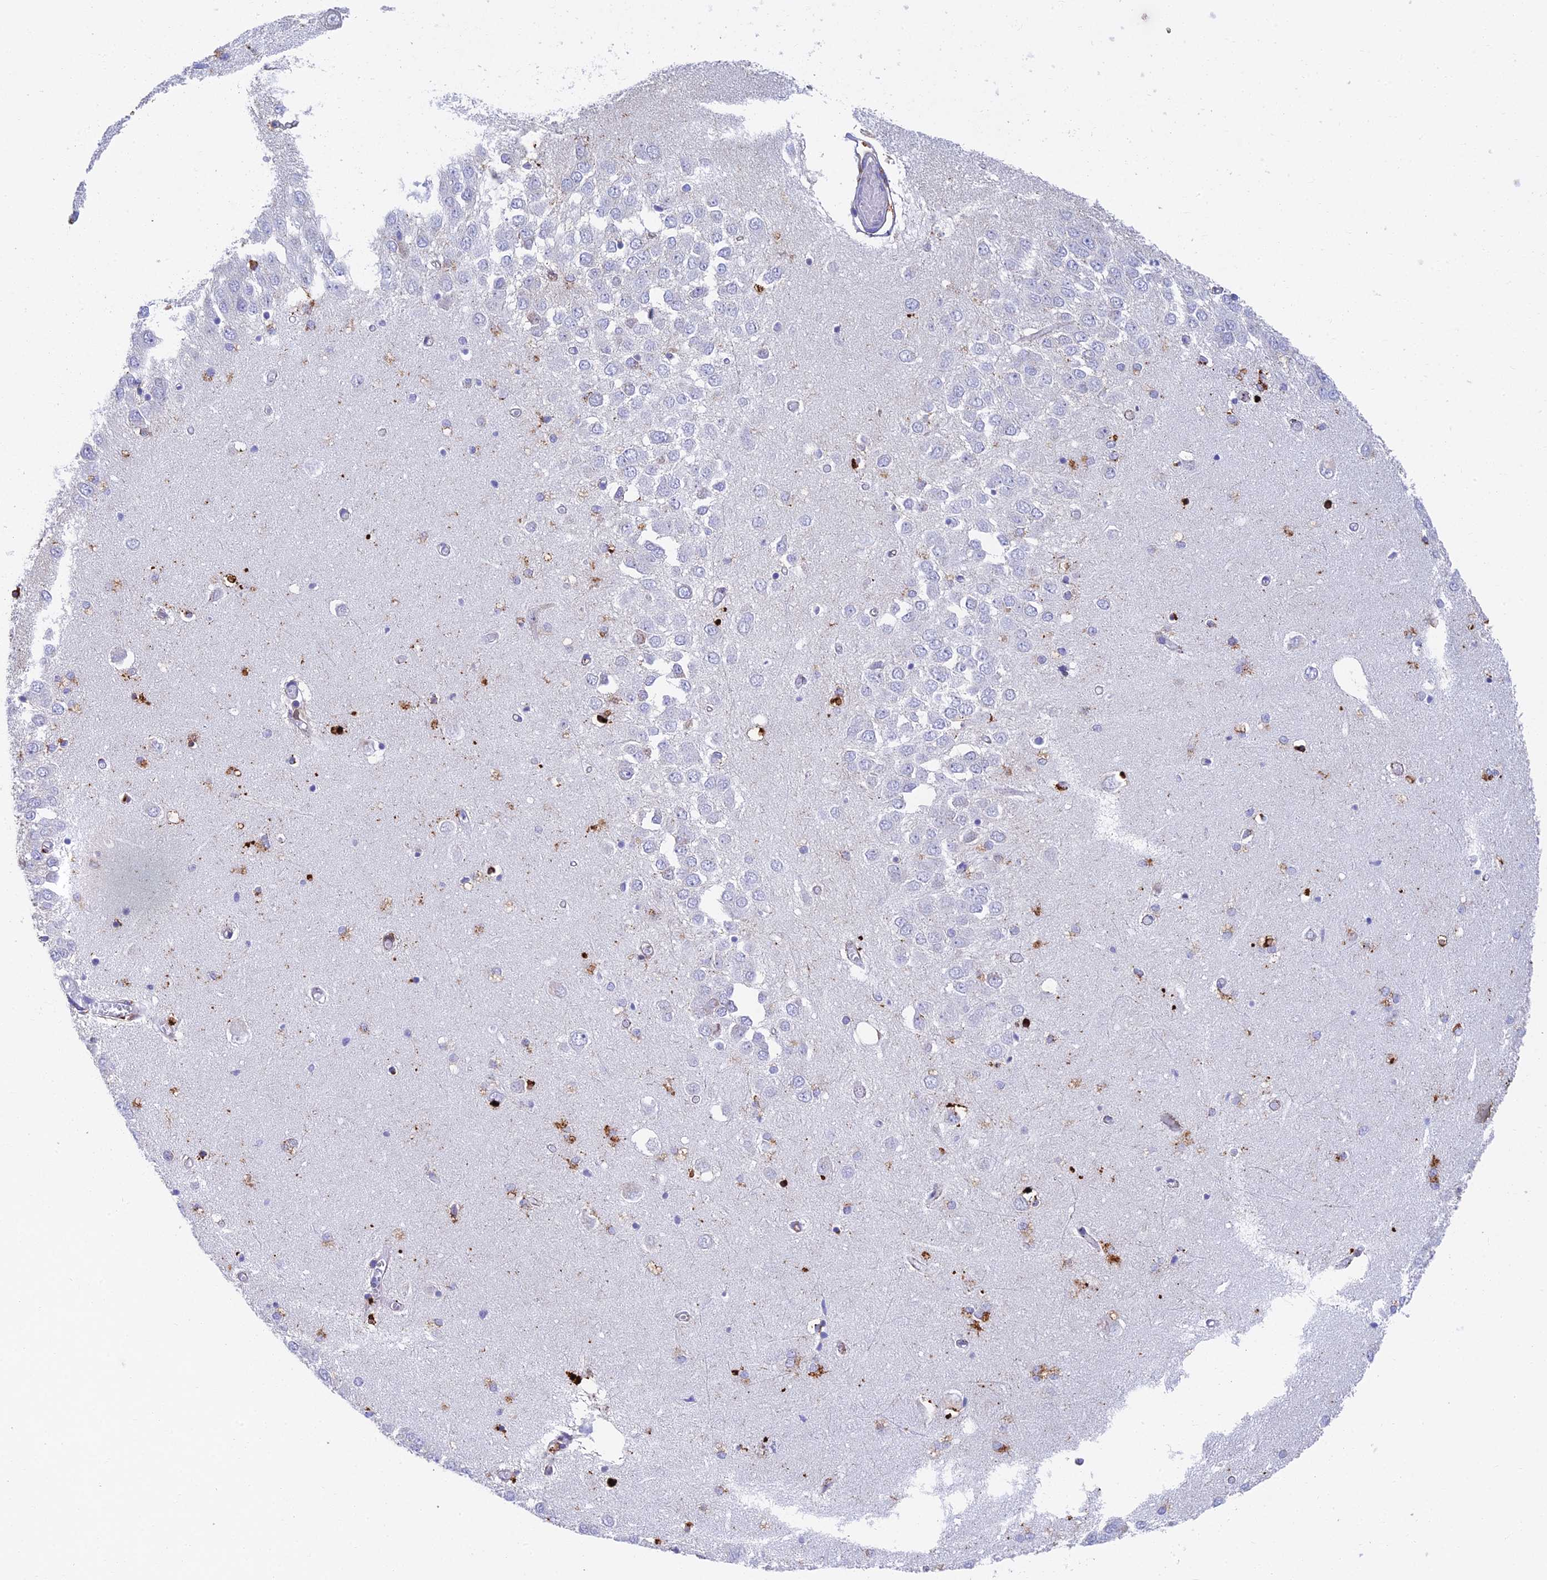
{"staining": {"intensity": "strong", "quantity": "<25%", "location": "cytoplasmic/membranous"}, "tissue": "hippocampus", "cell_type": "Glial cells", "image_type": "normal", "snomed": [{"axis": "morphology", "description": "Normal tissue, NOS"}, {"axis": "topography", "description": "Hippocampus"}], "caption": "Immunohistochemical staining of benign hippocampus reveals <25% levels of strong cytoplasmic/membranous protein staining in about <25% of glial cells. (Brightfield microscopy of DAB IHC at high magnification).", "gene": "ADAMTS13", "patient": {"sex": "male", "age": 70}}